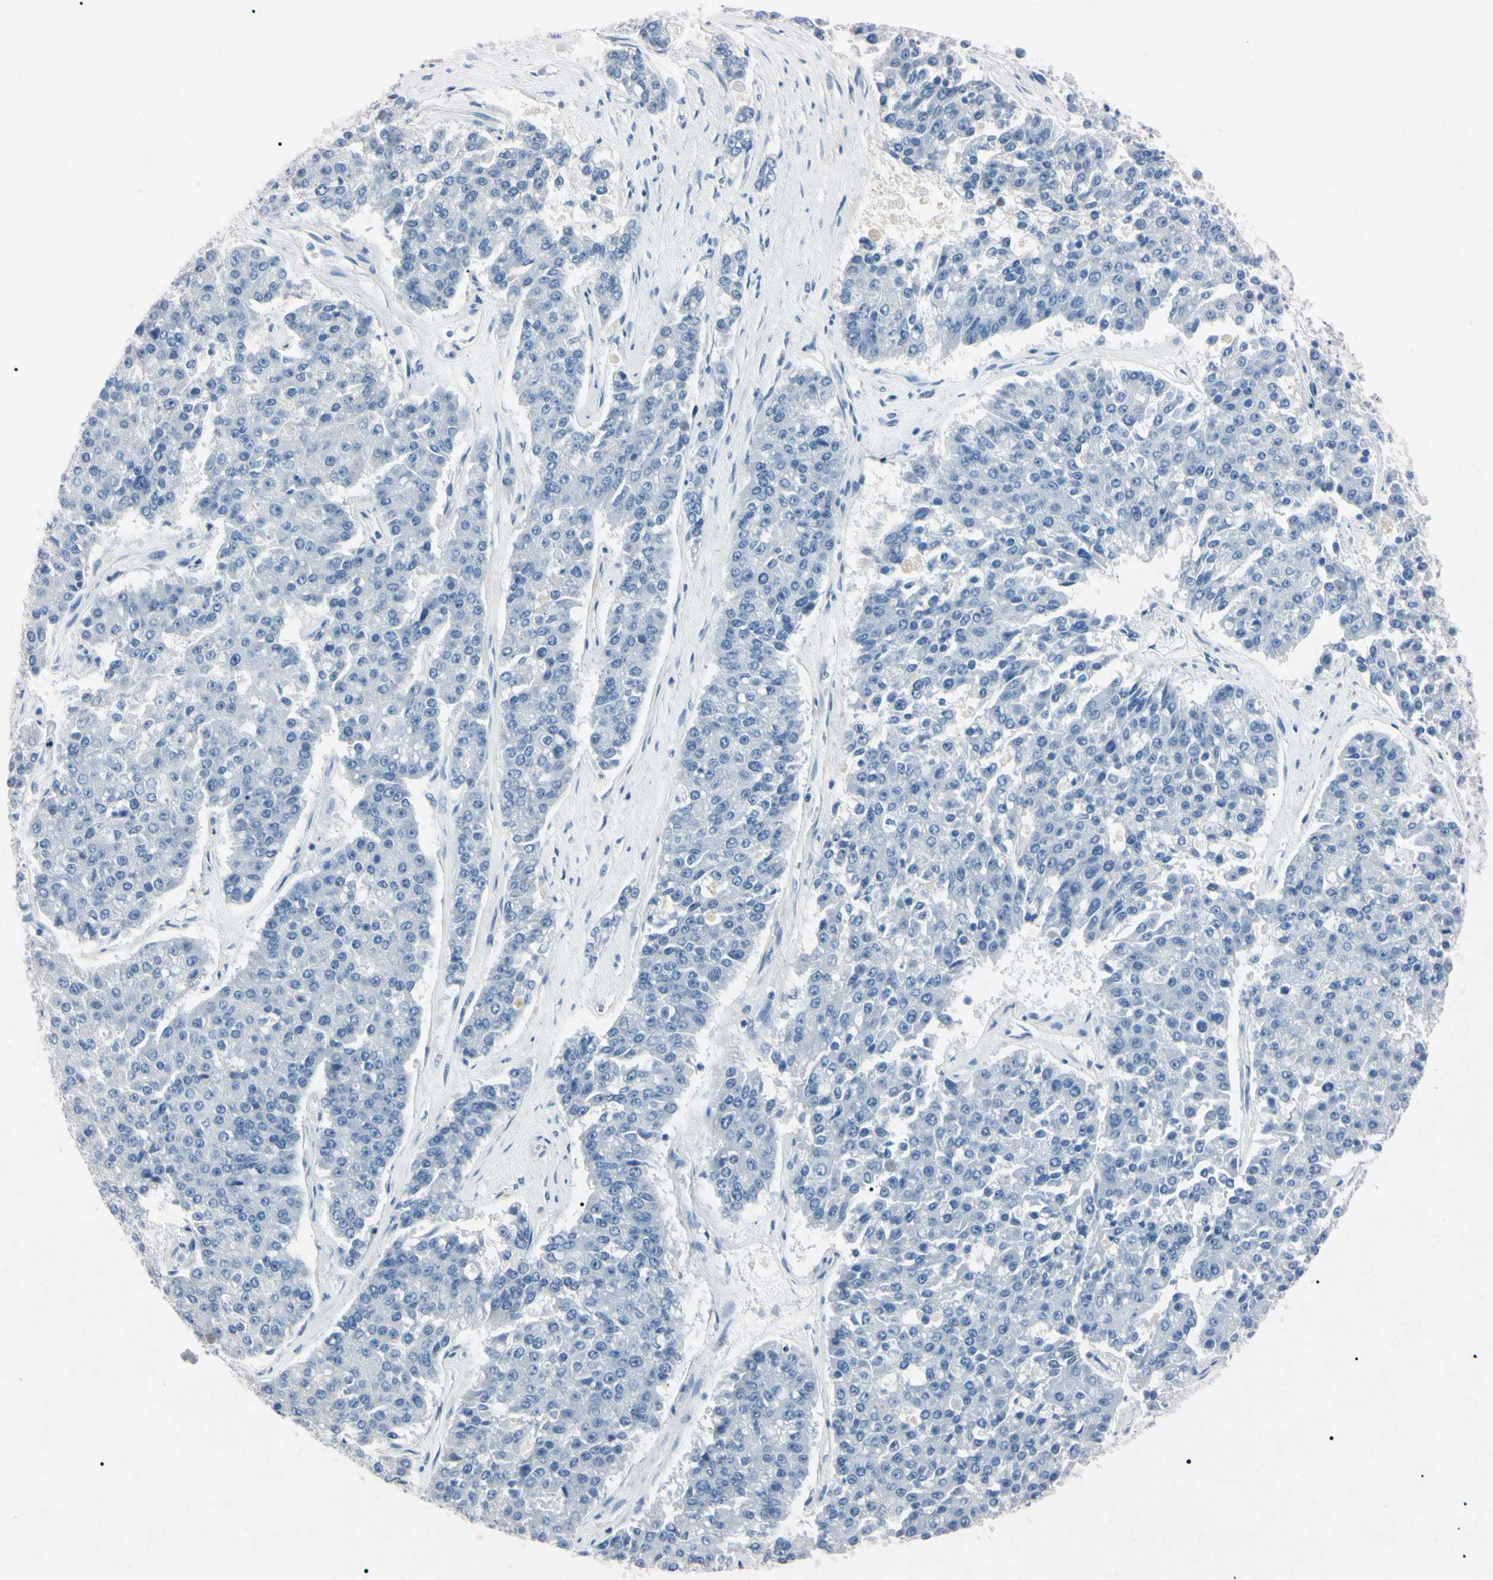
{"staining": {"intensity": "negative", "quantity": "none", "location": "none"}, "tissue": "pancreatic cancer", "cell_type": "Tumor cells", "image_type": "cancer", "snomed": [{"axis": "morphology", "description": "Adenocarcinoma, NOS"}, {"axis": "topography", "description": "Pancreas"}], "caption": "Pancreatic cancer (adenocarcinoma) was stained to show a protein in brown. There is no significant expression in tumor cells. Nuclei are stained in blue.", "gene": "ELN", "patient": {"sex": "male", "age": 50}}